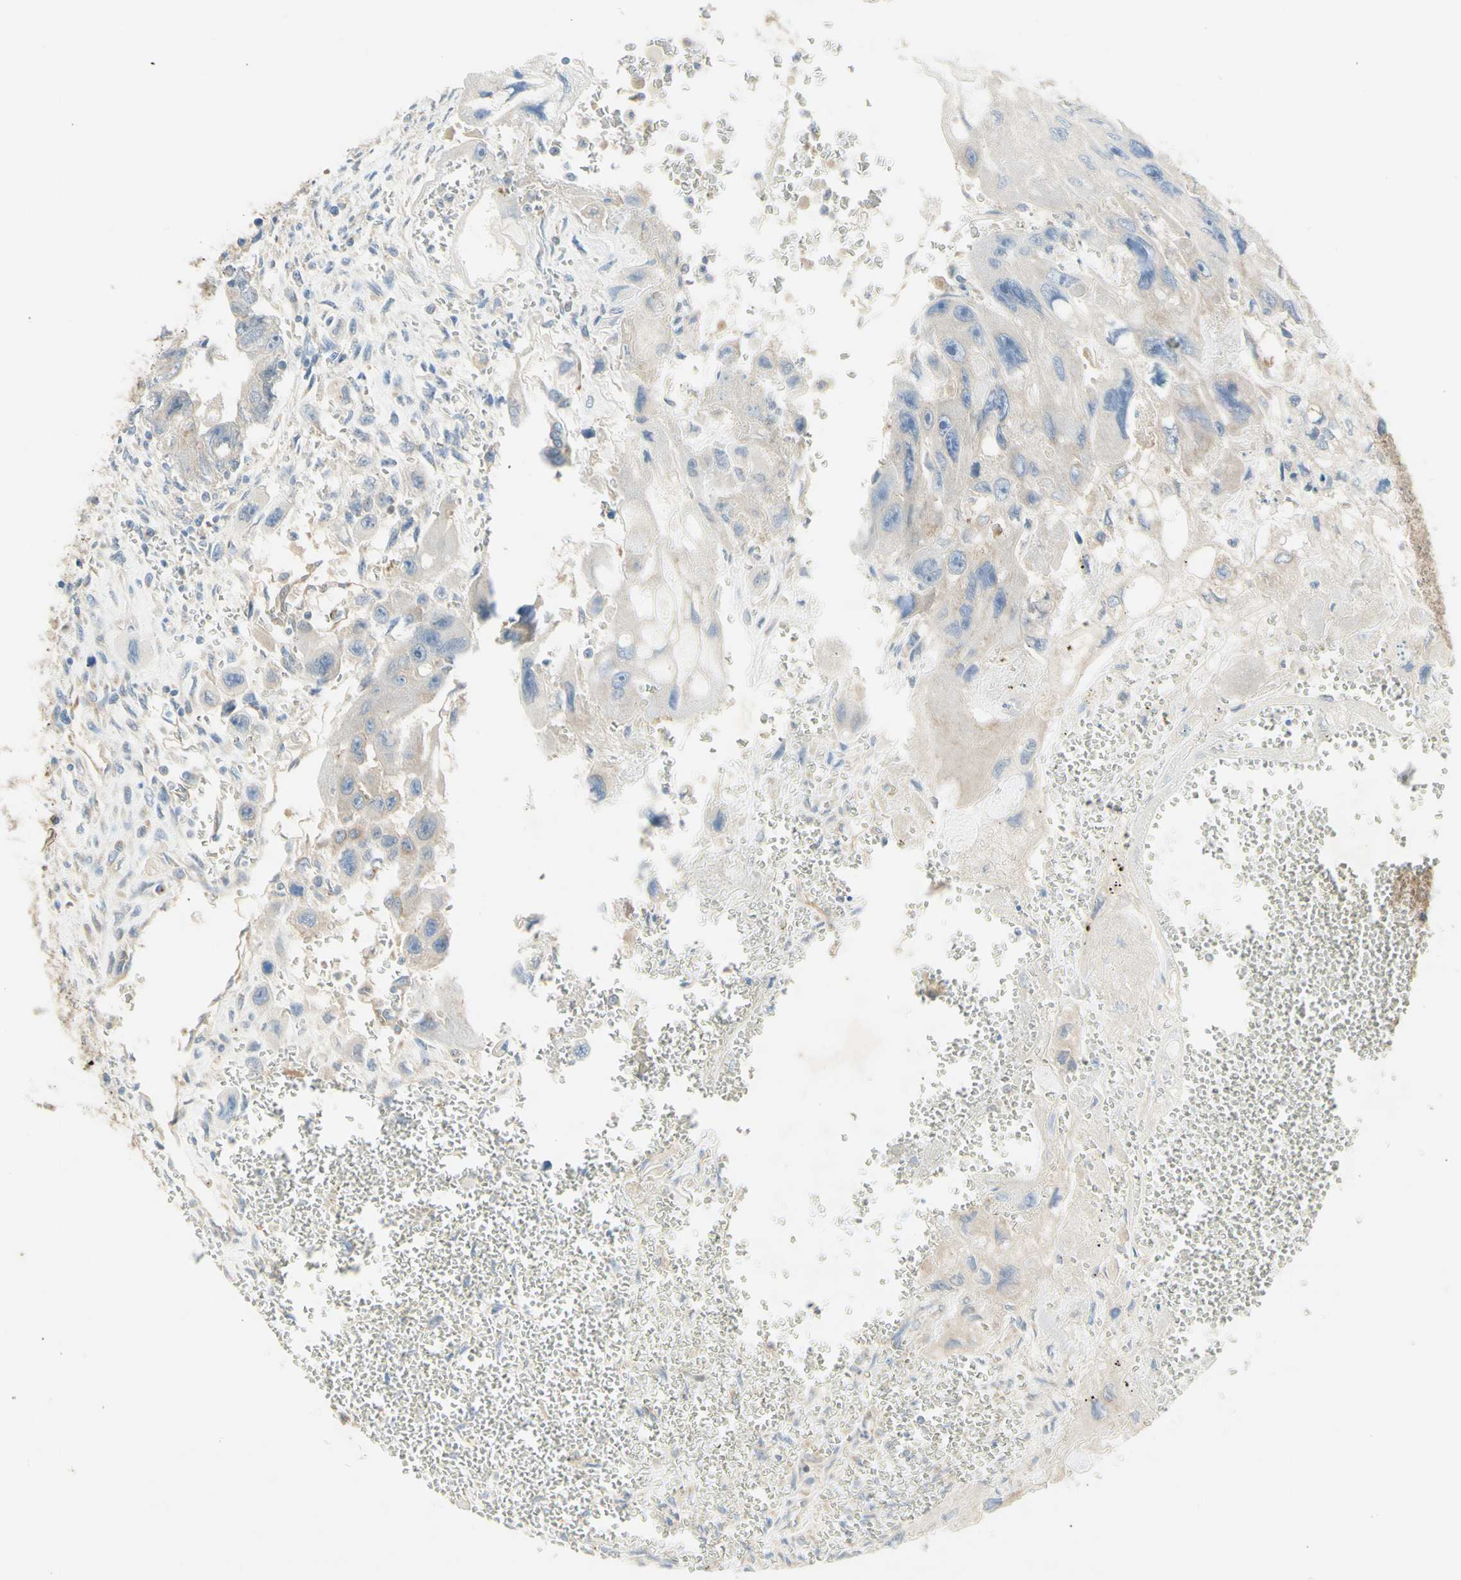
{"staining": {"intensity": "weak", "quantity": "<25%", "location": "cytoplasmic/membranous"}, "tissue": "testis cancer", "cell_type": "Tumor cells", "image_type": "cancer", "snomed": [{"axis": "morphology", "description": "Carcinoma, Embryonal, NOS"}, {"axis": "topography", "description": "Testis"}], "caption": "High power microscopy photomicrograph of an immunohistochemistry (IHC) histopathology image of testis embryonal carcinoma, revealing no significant staining in tumor cells.", "gene": "DYNC1H1", "patient": {"sex": "male", "age": 28}}